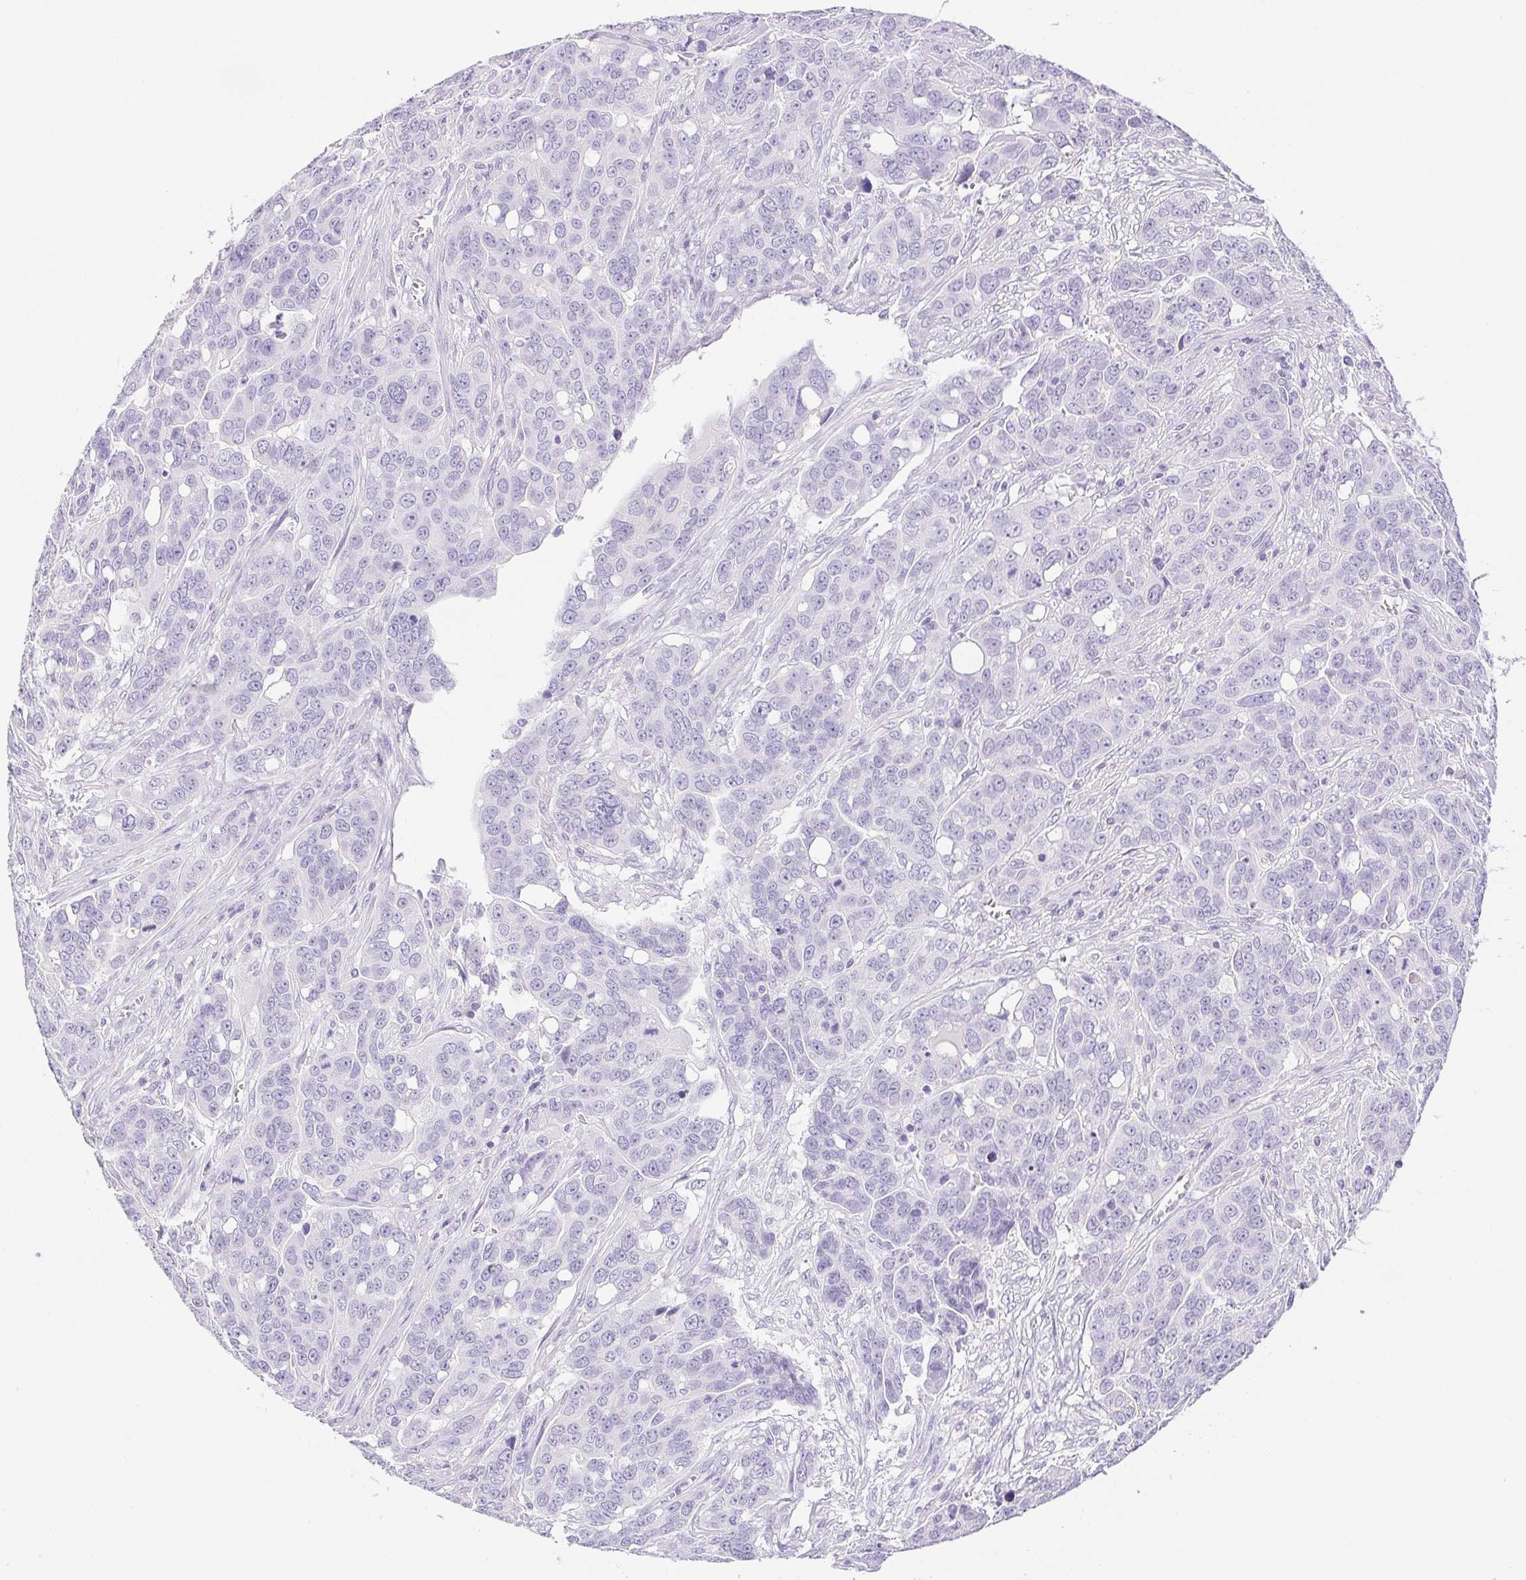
{"staining": {"intensity": "negative", "quantity": "none", "location": "none"}, "tissue": "ovarian cancer", "cell_type": "Tumor cells", "image_type": "cancer", "snomed": [{"axis": "morphology", "description": "Carcinoma, endometroid"}, {"axis": "topography", "description": "Ovary"}], "caption": "Tumor cells show no significant expression in ovarian cancer.", "gene": "HLA-G", "patient": {"sex": "female", "age": 78}}